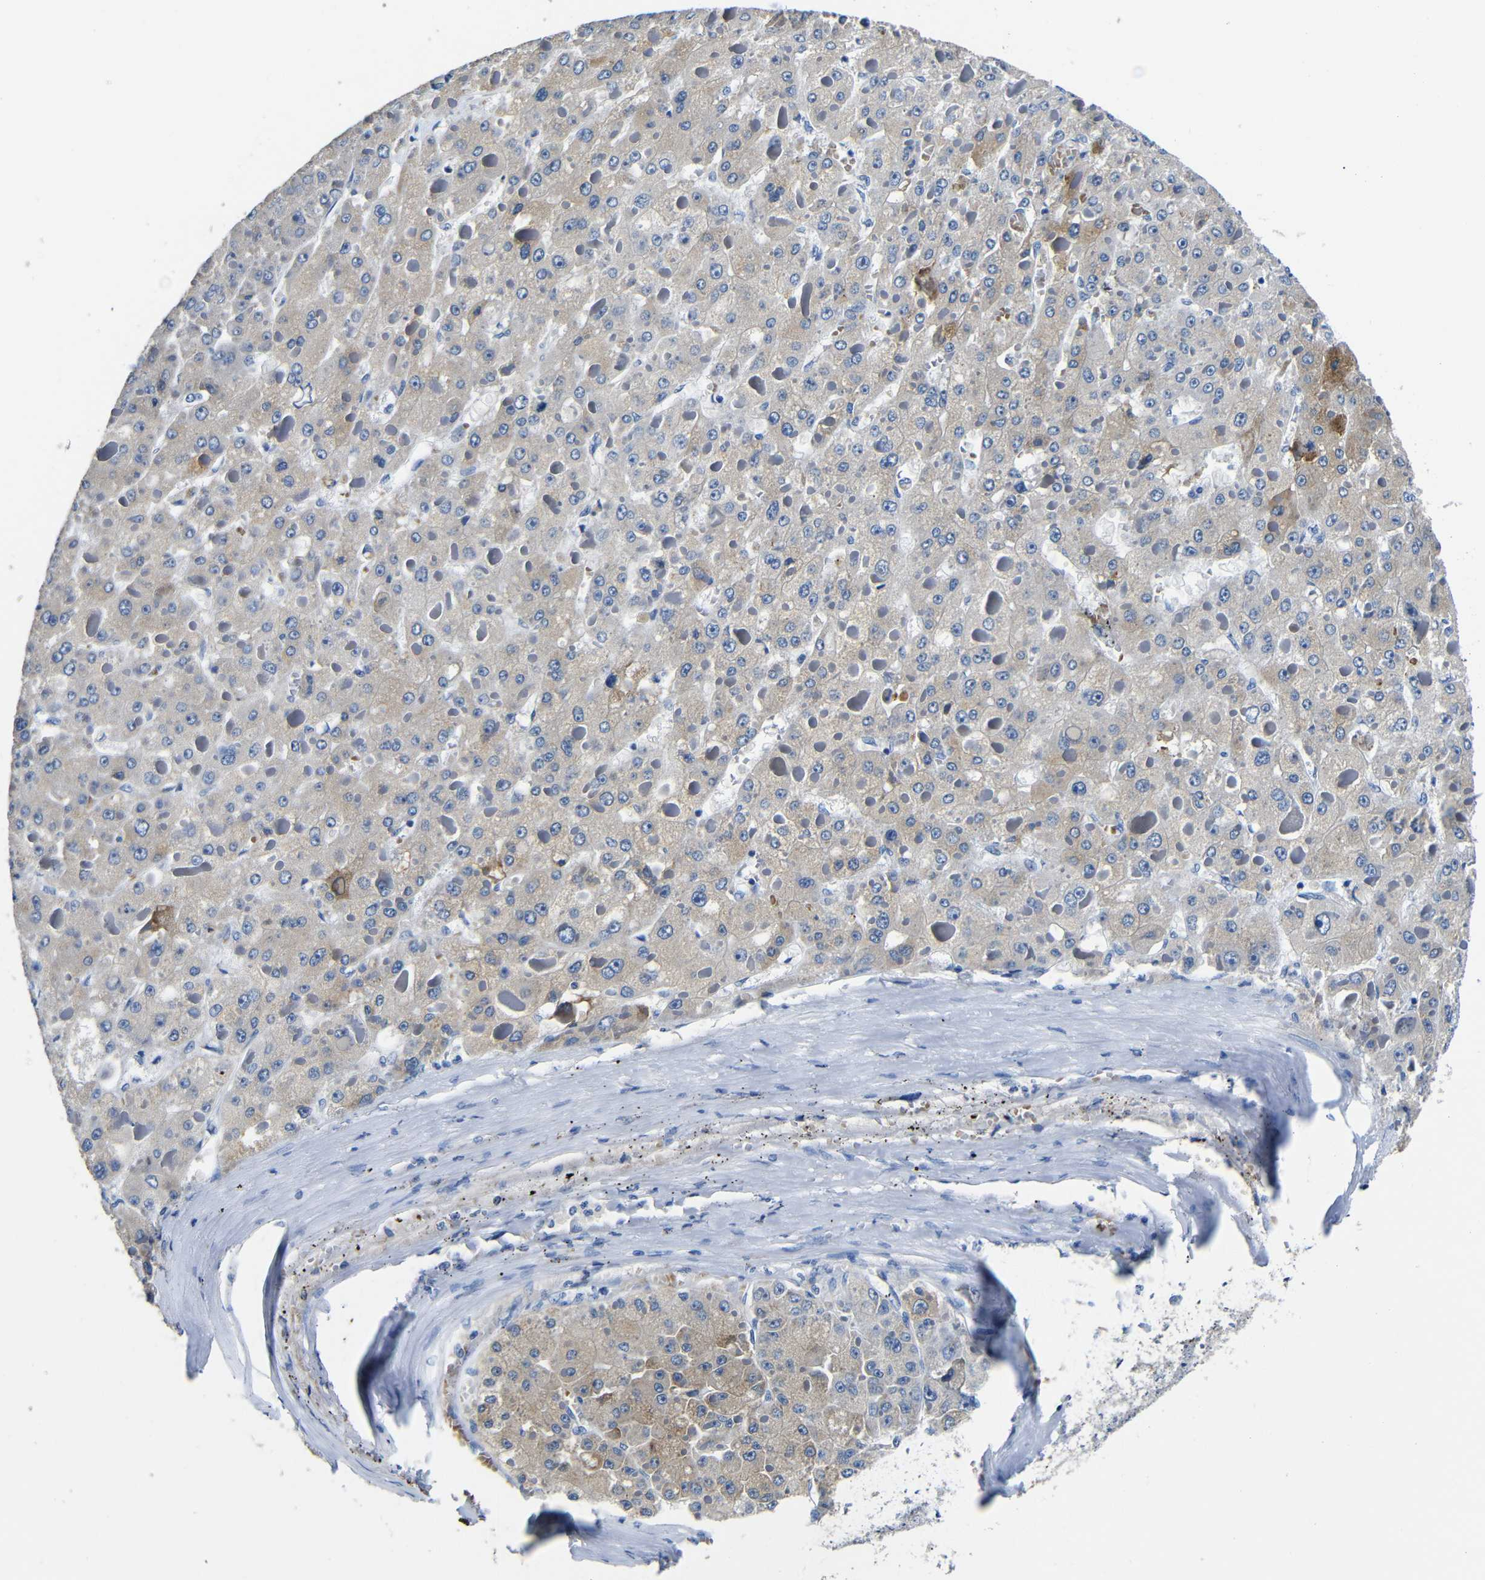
{"staining": {"intensity": "moderate", "quantity": "25%-75%", "location": "cytoplasmic/membranous"}, "tissue": "liver cancer", "cell_type": "Tumor cells", "image_type": "cancer", "snomed": [{"axis": "morphology", "description": "Carcinoma, Hepatocellular, NOS"}, {"axis": "topography", "description": "Liver"}], "caption": "The photomicrograph exhibits immunohistochemical staining of liver cancer. There is moderate cytoplasmic/membranous expression is present in approximately 25%-75% of tumor cells.", "gene": "TNFAIP1", "patient": {"sex": "female", "age": 73}}